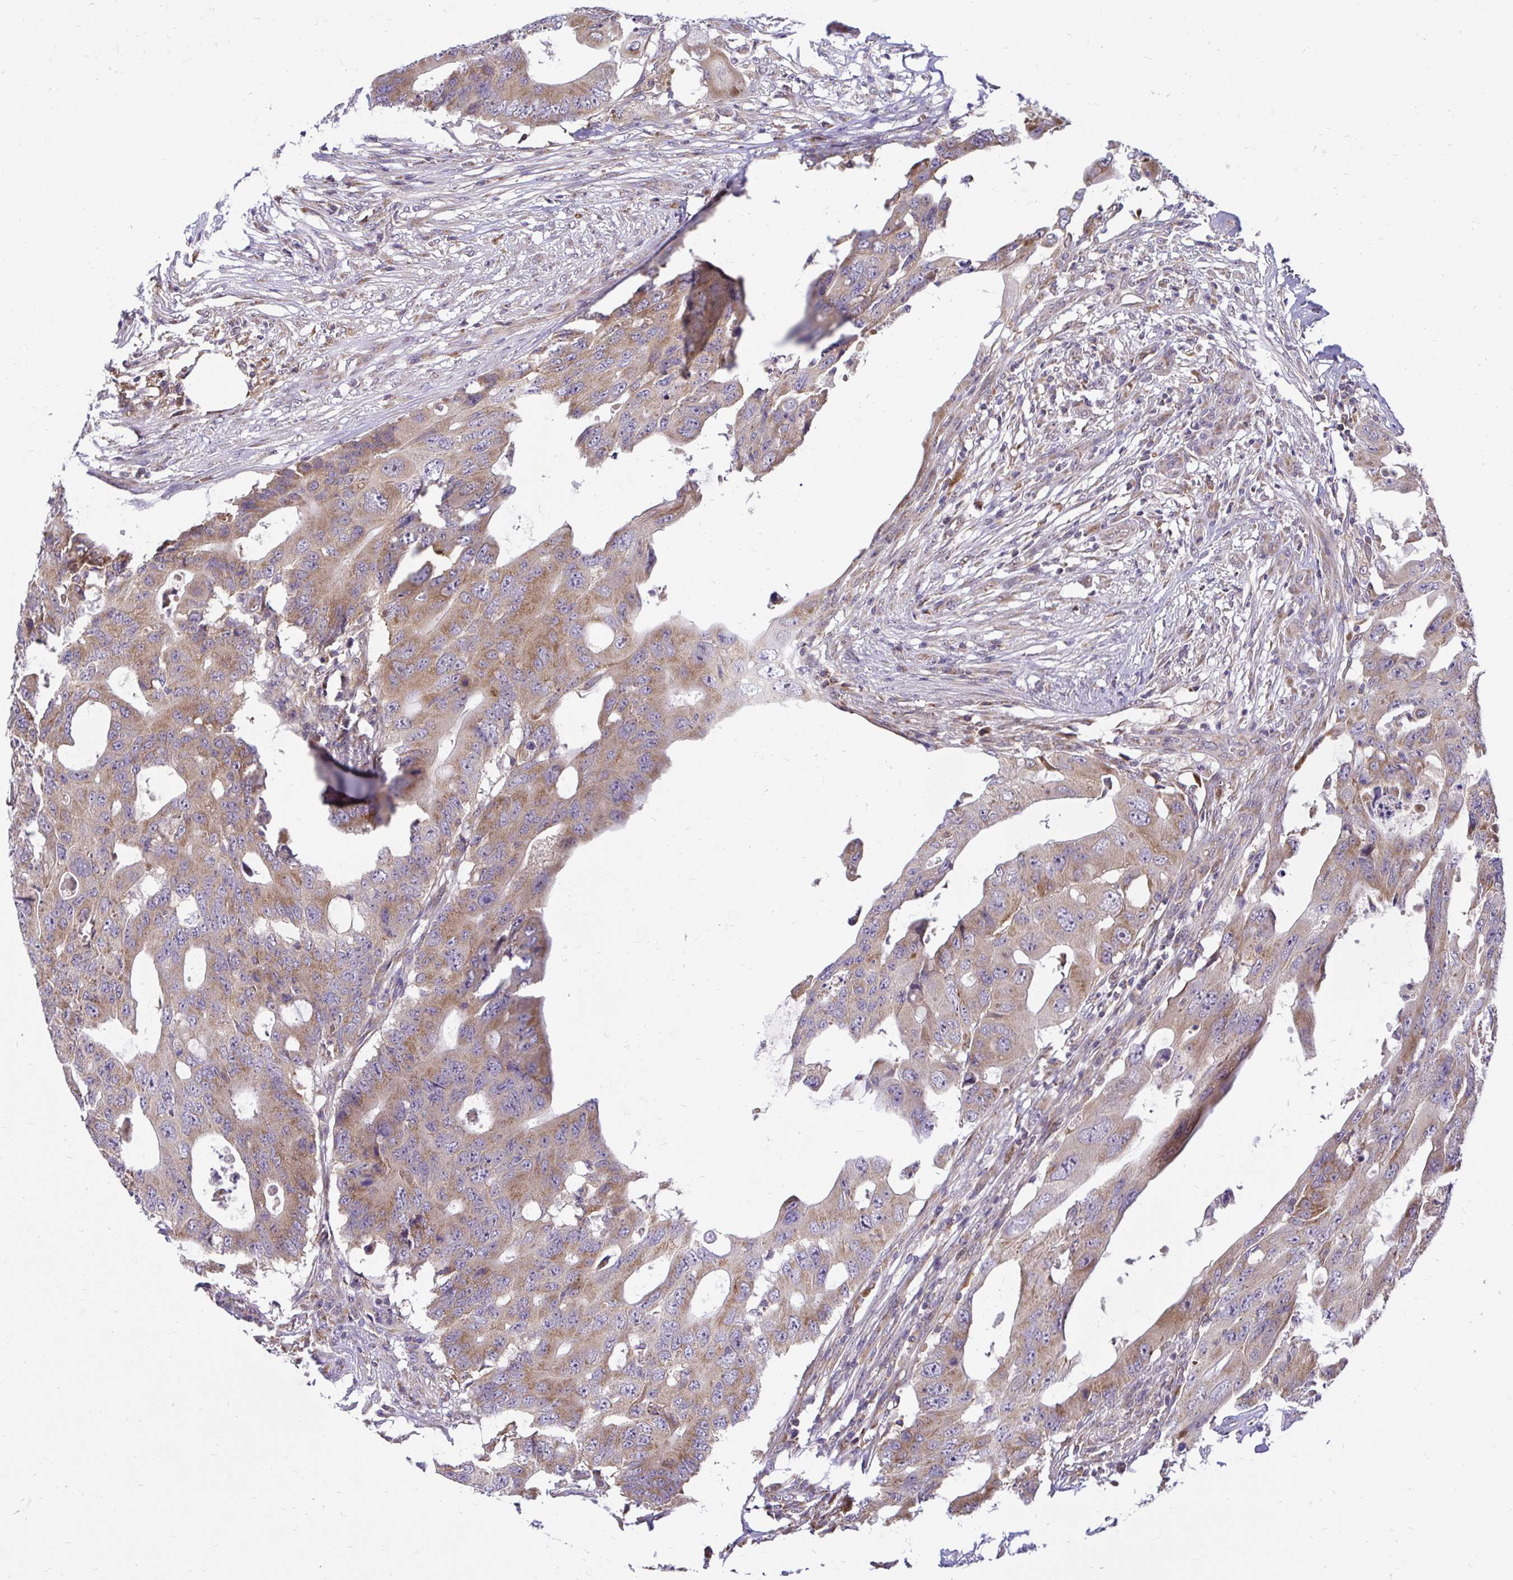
{"staining": {"intensity": "moderate", "quantity": "25%-75%", "location": "cytoplasmic/membranous"}, "tissue": "colorectal cancer", "cell_type": "Tumor cells", "image_type": "cancer", "snomed": [{"axis": "morphology", "description": "Adenocarcinoma, NOS"}, {"axis": "topography", "description": "Colon"}], "caption": "Immunohistochemistry (IHC) image of colorectal adenocarcinoma stained for a protein (brown), which shows medium levels of moderate cytoplasmic/membranous expression in about 25%-75% of tumor cells.", "gene": "VTI1B", "patient": {"sex": "male", "age": 71}}